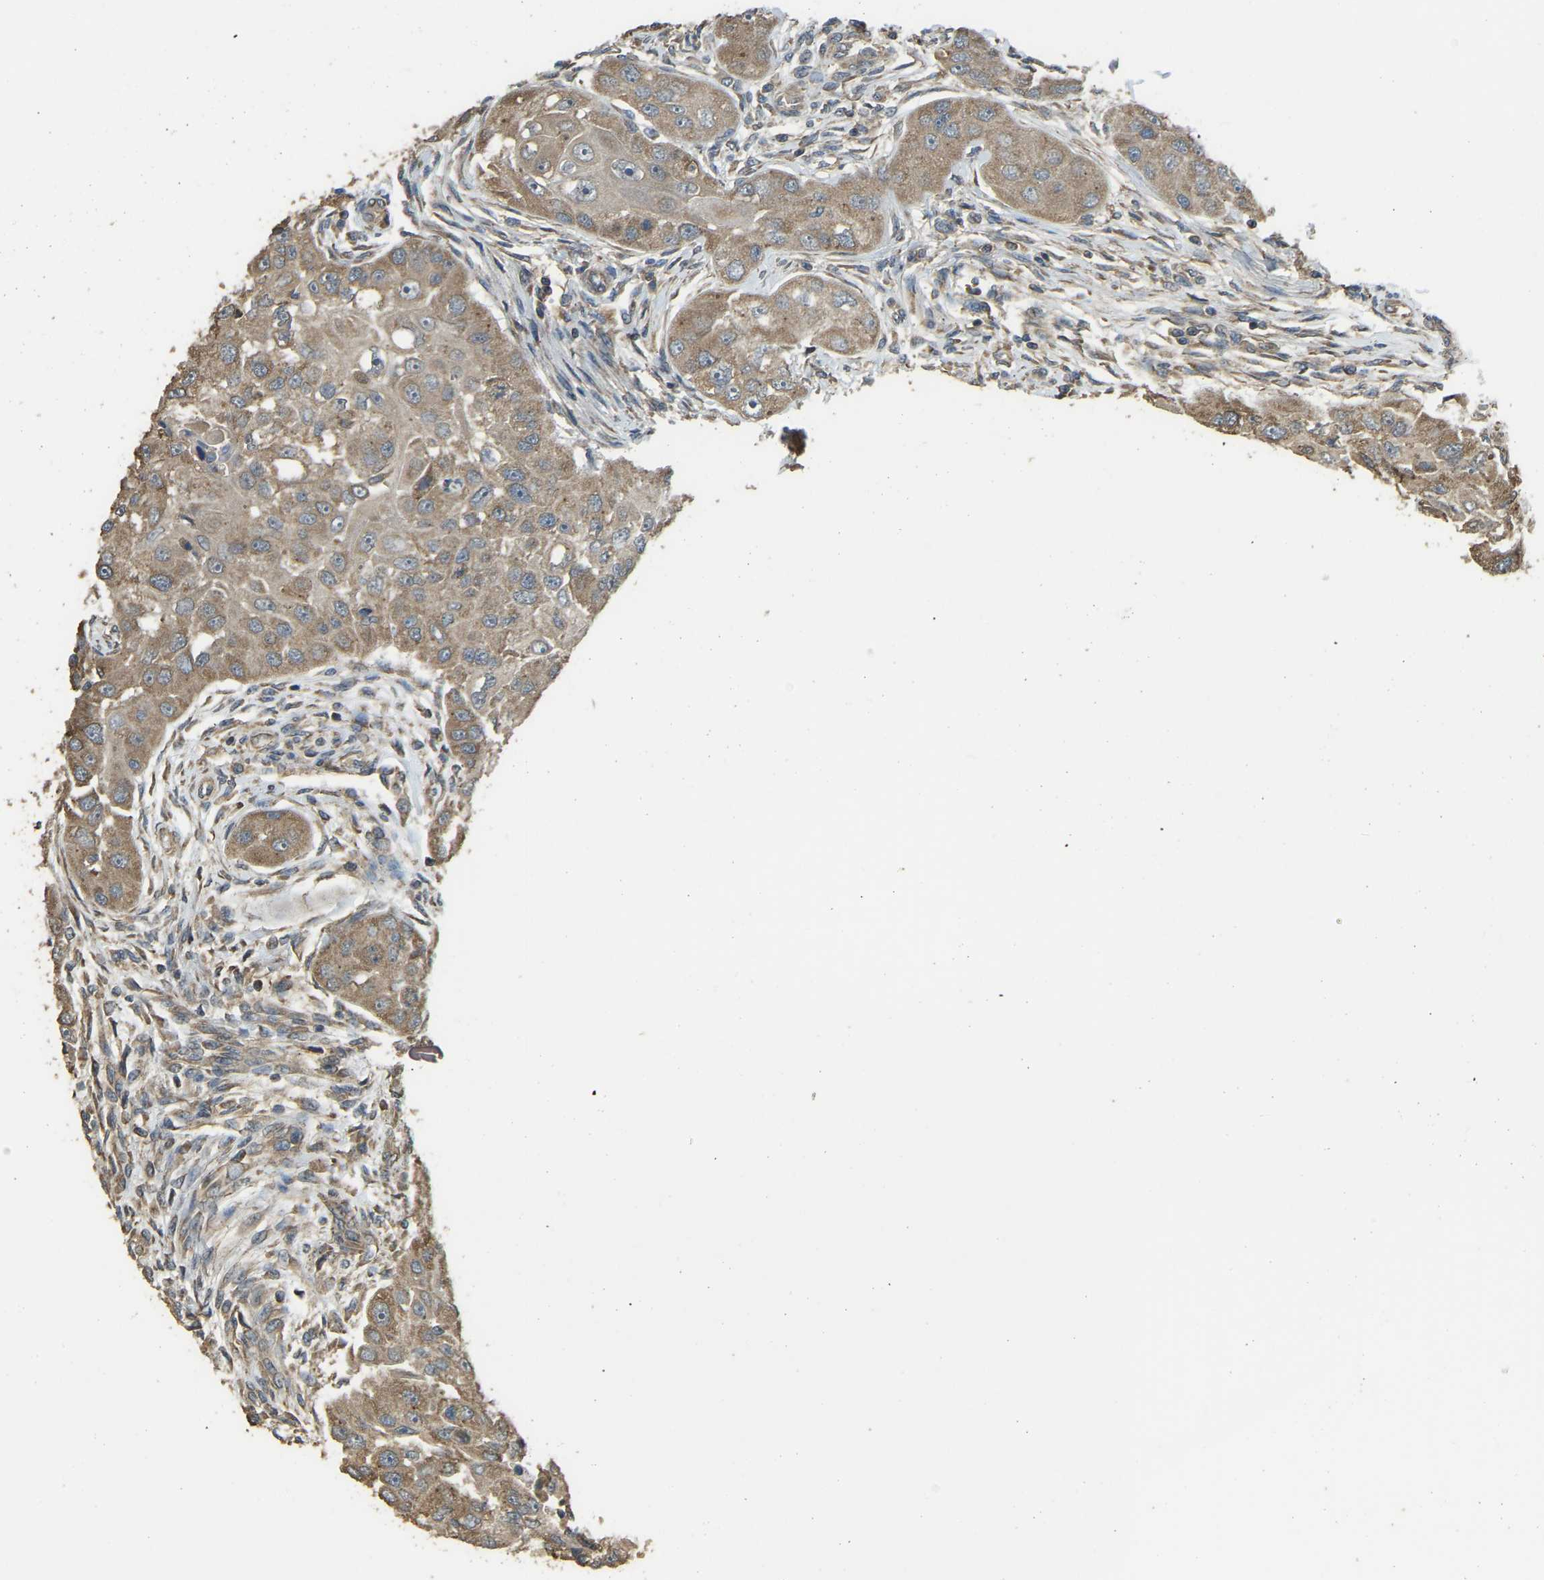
{"staining": {"intensity": "moderate", "quantity": ">75%", "location": "cytoplasmic/membranous"}, "tissue": "head and neck cancer", "cell_type": "Tumor cells", "image_type": "cancer", "snomed": [{"axis": "morphology", "description": "Normal tissue, NOS"}, {"axis": "morphology", "description": "Squamous cell carcinoma, NOS"}, {"axis": "topography", "description": "Skeletal muscle"}, {"axis": "topography", "description": "Head-Neck"}], "caption": "Squamous cell carcinoma (head and neck) tissue exhibits moderate cytoplasmic/membranous positivity in approximately >75% of tumor cells (DAB (3,3'-diaminobenzidine) = brown stain, brightfield microscopy at high magnification).", "gene": "GNG2", "patient": {"sex": "male", "age": 51}}